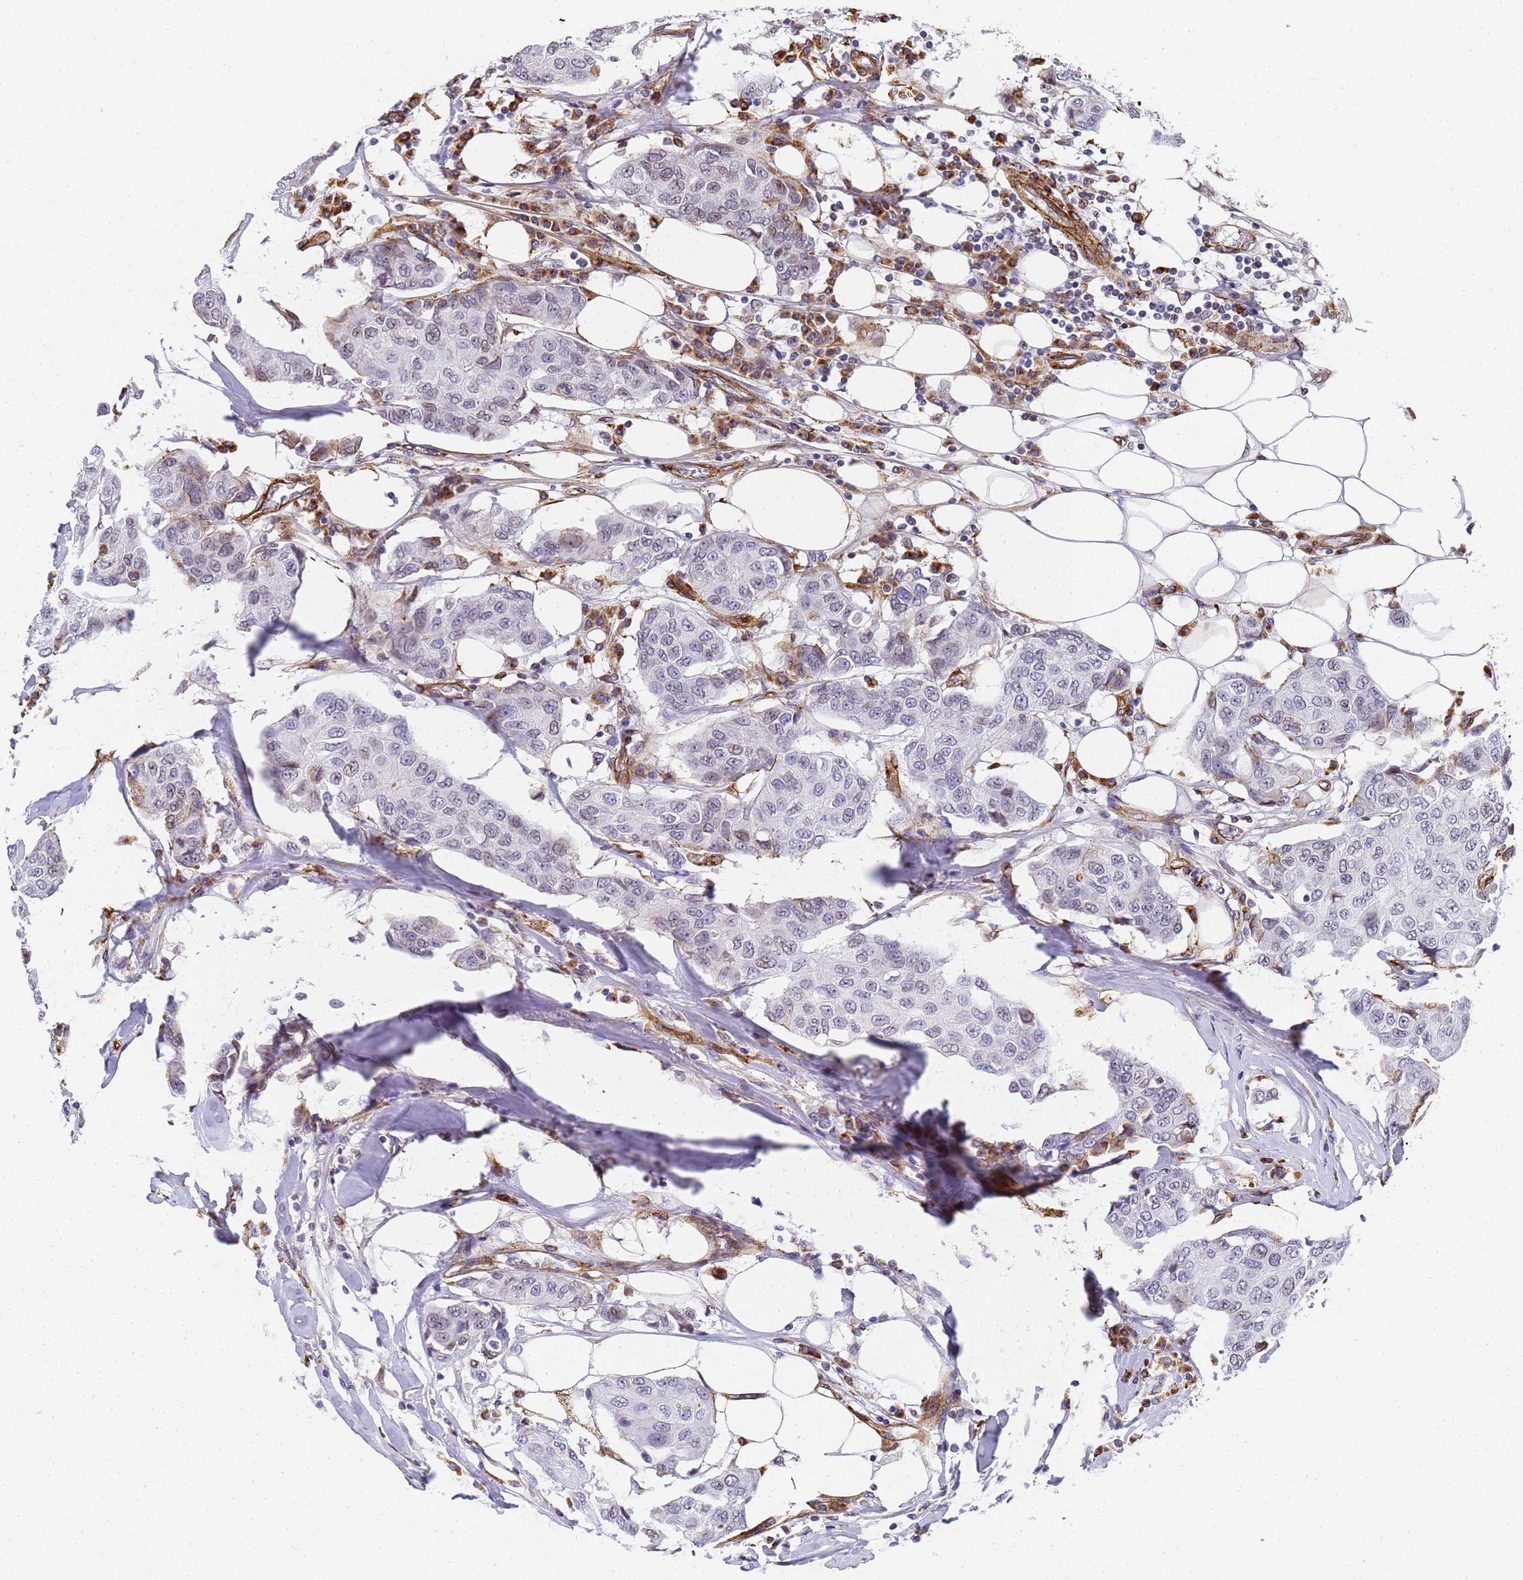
{"staining": {"intensity": "weak", "quantity": "<25%", "location": "cytoplasmic/membranous,nuclear"}, "tissue": "breast cancer", "cell_type": "Tumor cells", "image_type": "cancer", "snomed": [{"axis": "morphology", "description": "Duct carcinoma"}, {"axis": "topography", "description": "Breast"}], "caption": "High power microscopy photomicrograph of an immunohistochemistry micrograph of breast invasive ductal carcinoma, revealing no significant staining in tumor cells.", "gene": "IGFBP7", "patient": {"sex": "female", "age": 80}}